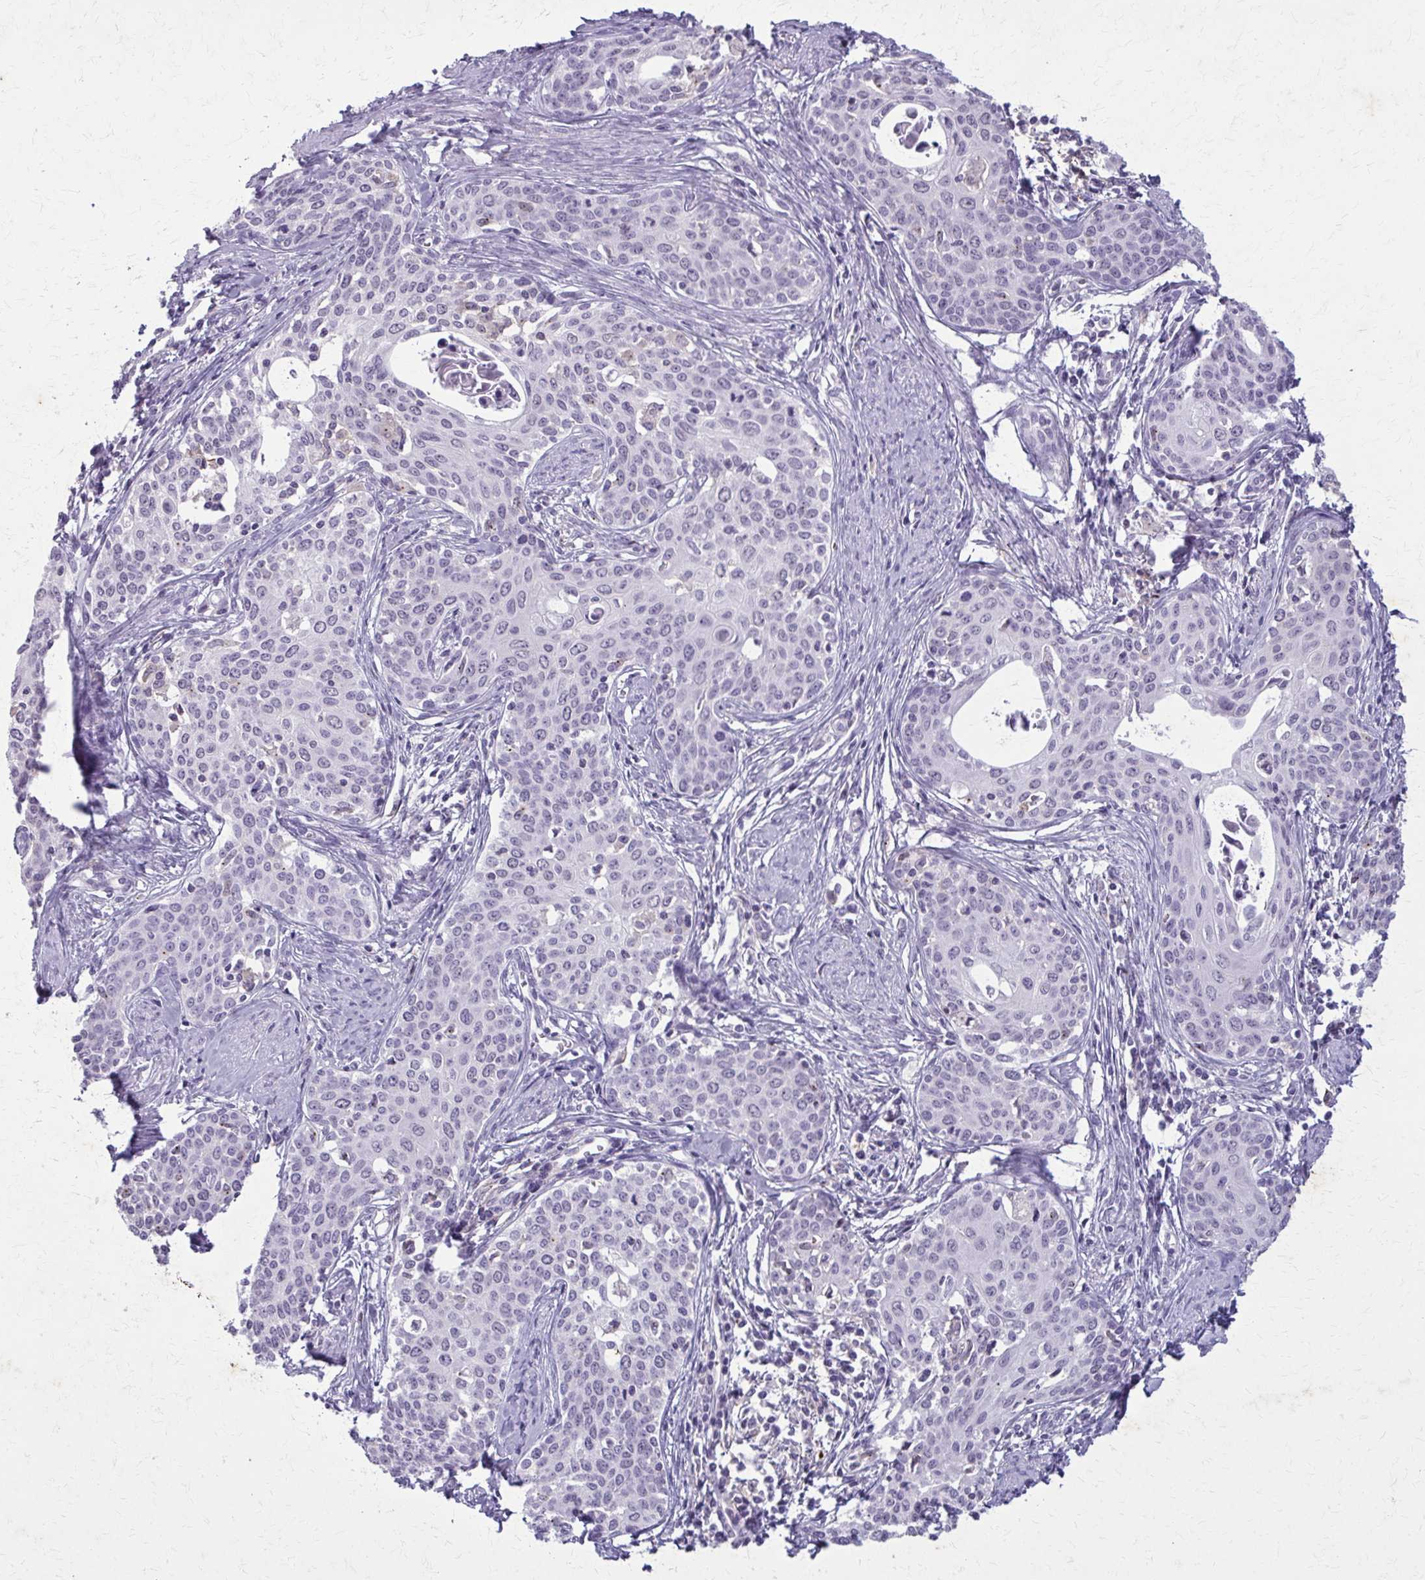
{"staining": {"intensity": "negative", "quantity": "none", "location": "none"}, "tissue": "cervical cancer", "cell_type": "Tumor cells", "image_type": "cancer", "snomed": [{"axis": "morphology", "description": "Squamous cell carcinoma, NOS"}, {"axis": "morphology", "description": "Adenocarcinoma, NOS"}, {"axis": "topography", "description": "Cervix"}], "caption": "Cervical cancer (squamous cell carcinoma) stained for a protein using IHC exhibits no expression tumor cells.", "gene": "CARD9", "patient": {"sex": "female", "age": 52}}